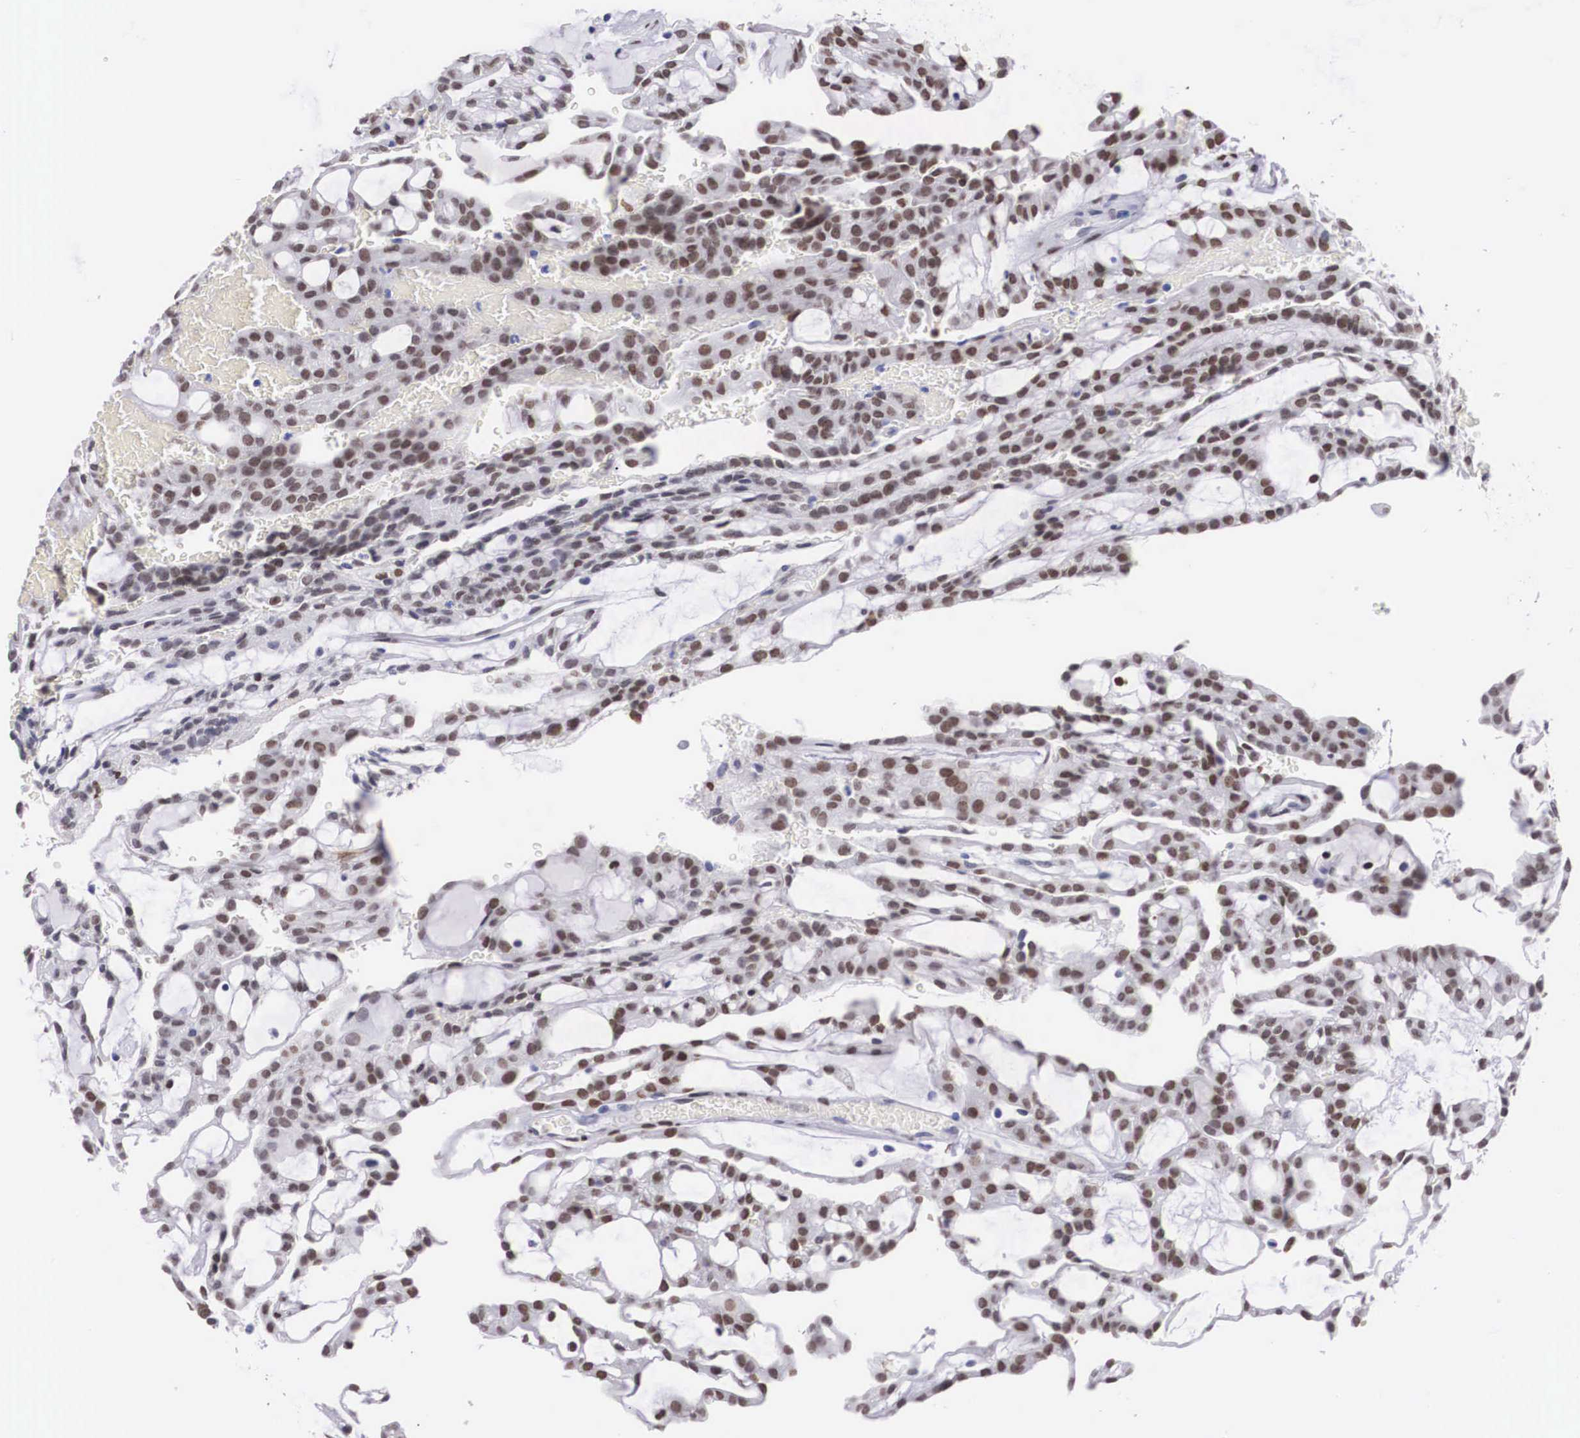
{"staining": {"intensity": "strong", "quantity": ">75%", "location": "nuclear"}, "tissue": "renal cancer", "cell_type": "Tumor cells", "image_type": "cancer", "snomed": [{"axis": "morphology", "description": "Adenocarcinoma, NOS"}, {"axis": "topography", "description": "Kidney"}], "caption": "Approximately >75% of tumor cells in human renal cancer display strong nuclear protein staining as visualized by brown immunohistochemical staining.", "gene": "KHDRBS3", "patient": {"sex": "male", "age": 63}}